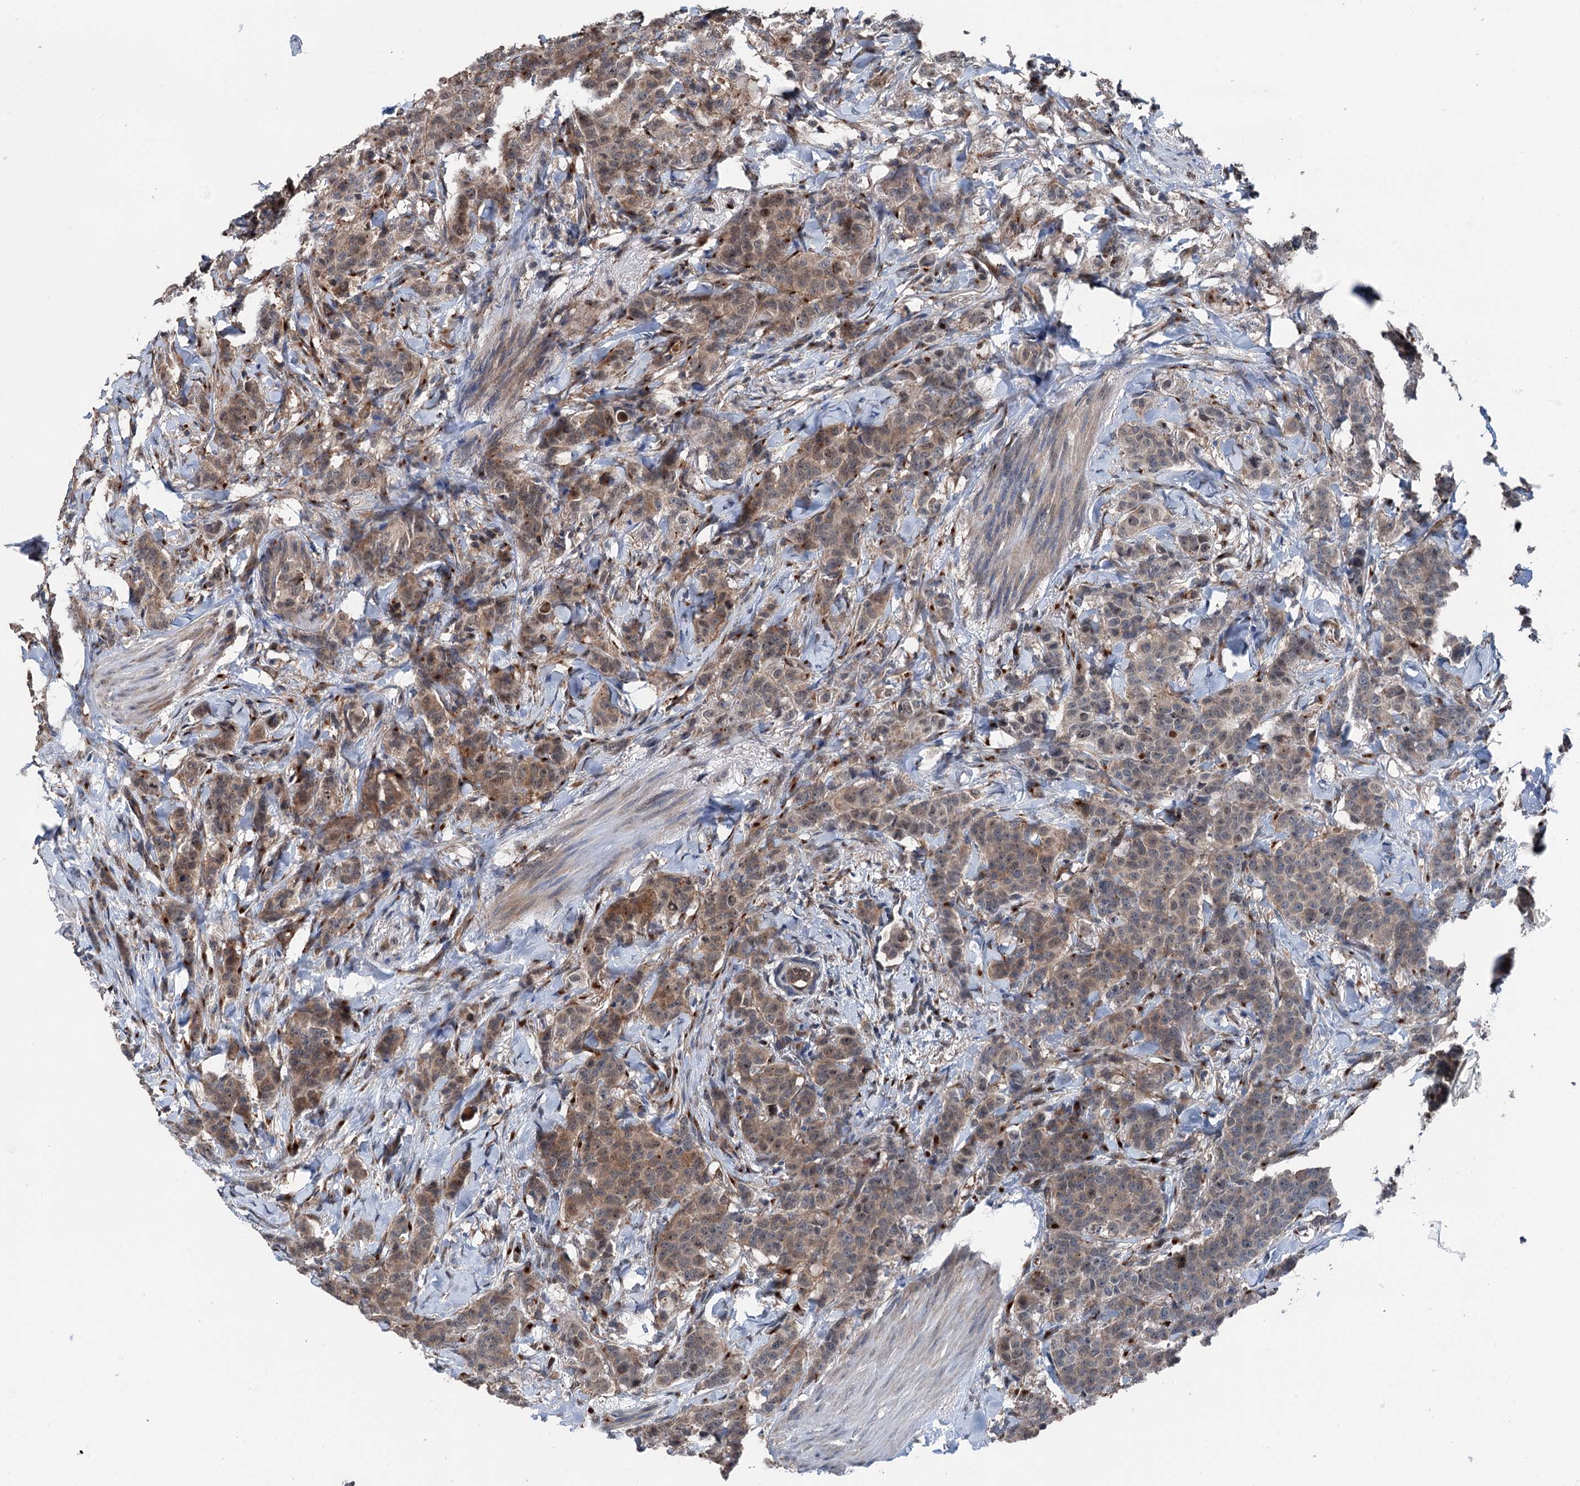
{"staining": {"intensity": "moderate", "quantity": ">75%", "location": "cytoplasmic/membranous"}, "tissue": "breast cancer", "cell_type": "Tumor cells", "image_type": "cancer", "snomed": [{"axis": "morphology", "description": "Duct carcinoma"}, {"axis": "topography", "description": "Breast"}], "caption": "There is medium levels of moderate cytoplasmic/membranous positivity in tumor cells of breast cancer, as demonstrated by immunohistochemical staining (brown color).", "gene": "PSMD13", "patient": {"sex": "female", "age": 40}}